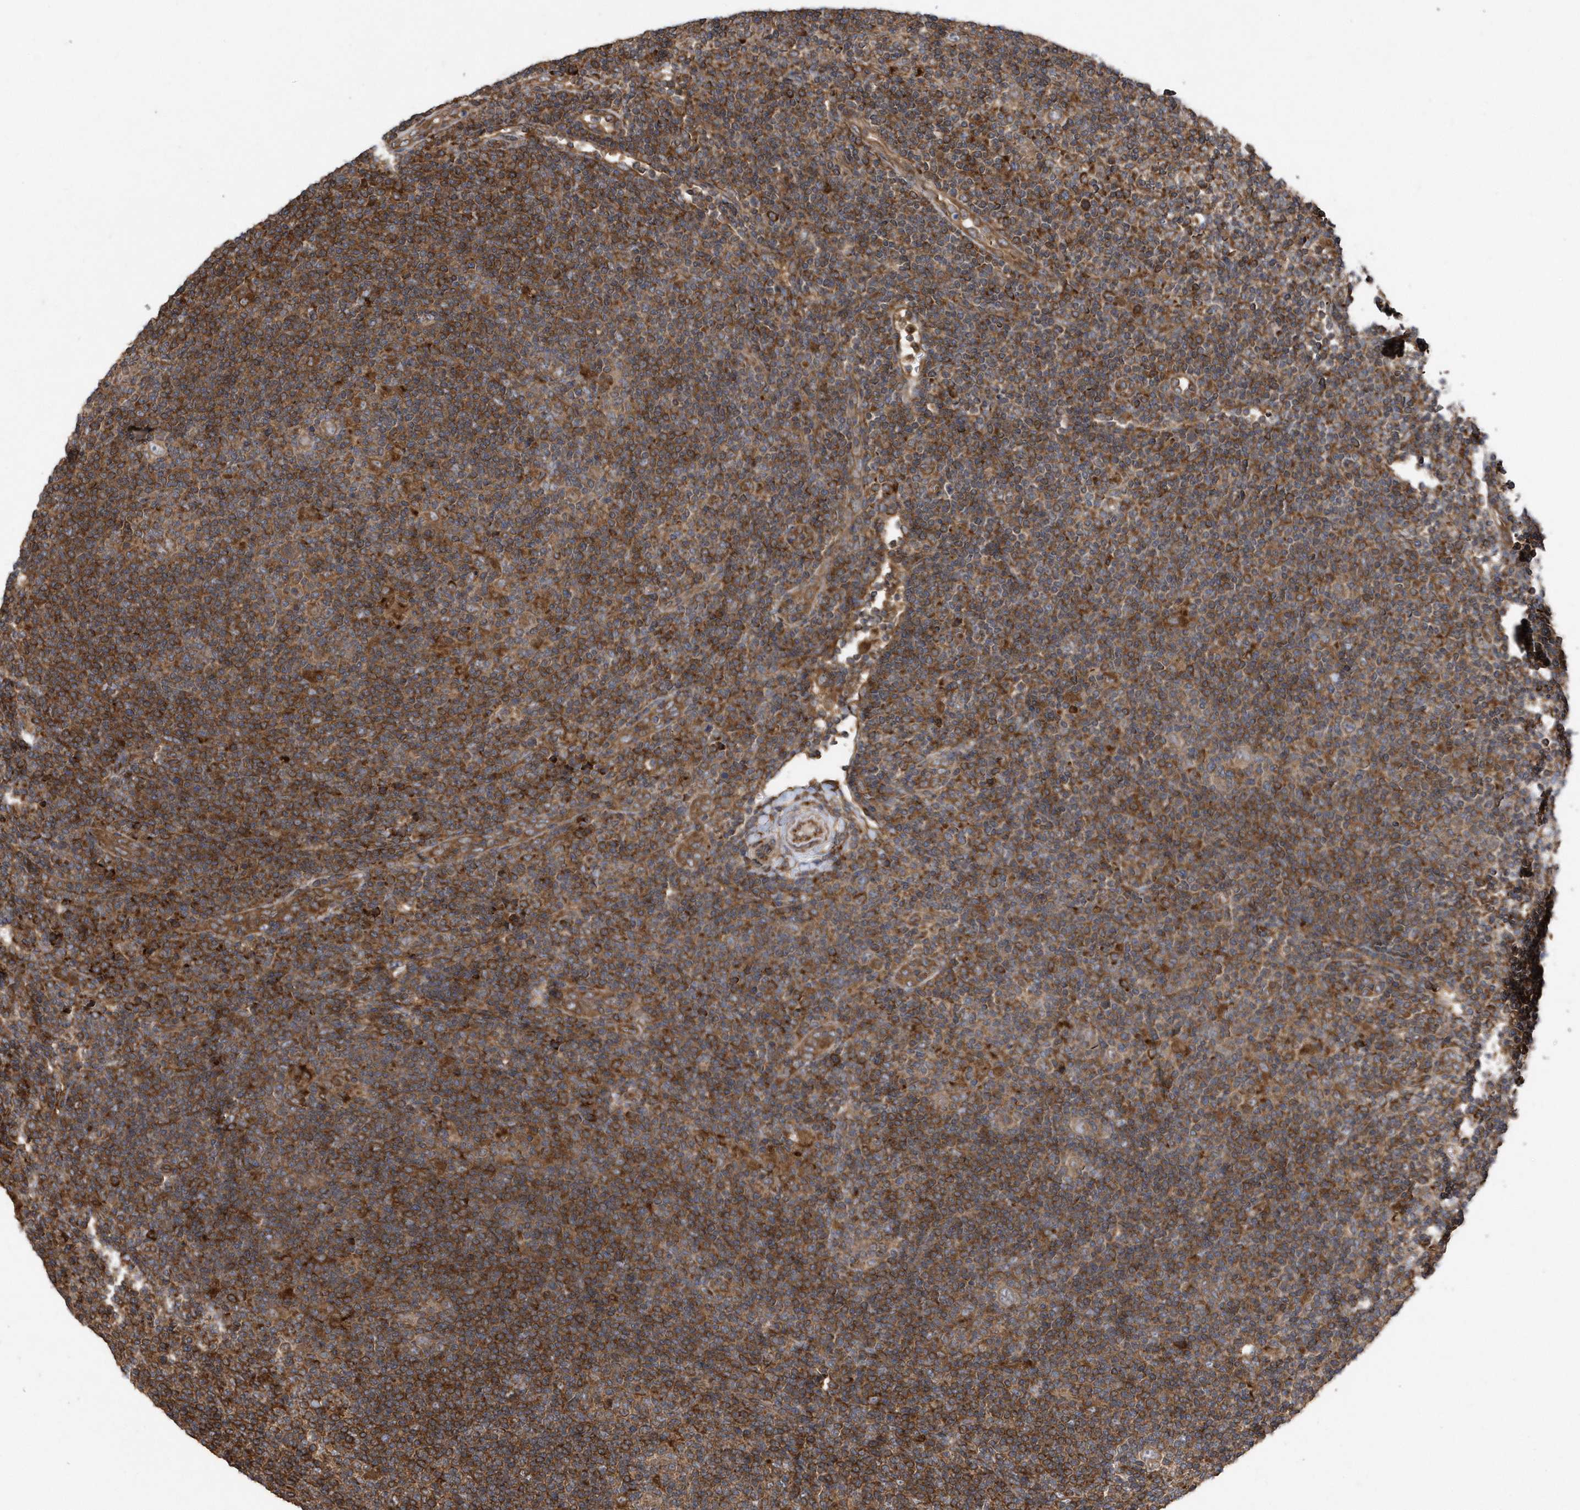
{"staining": {"intensity": "moderate", "quantity": ">75%", "location": "cytoplasmic/membranous"}, "tissue": "lymphoma", "cell_type": "Tumor cells", "image_type": "cancer", "snomed": [{"axis": "morphology", "description": "Hodgkin's disease, NOS"}, {"axis": "topography", "description": "Lymph node"}], "caption": "The immunohistochemical stain highlights moderate cytoplasmic/membranous staining in tumor cells of Hodgkin's disease tissue. (Brightfield microscopy of DAB IHC at high magnification).", "gene": "WASHC5", "patient": {"sex": "female", "age": 57}}